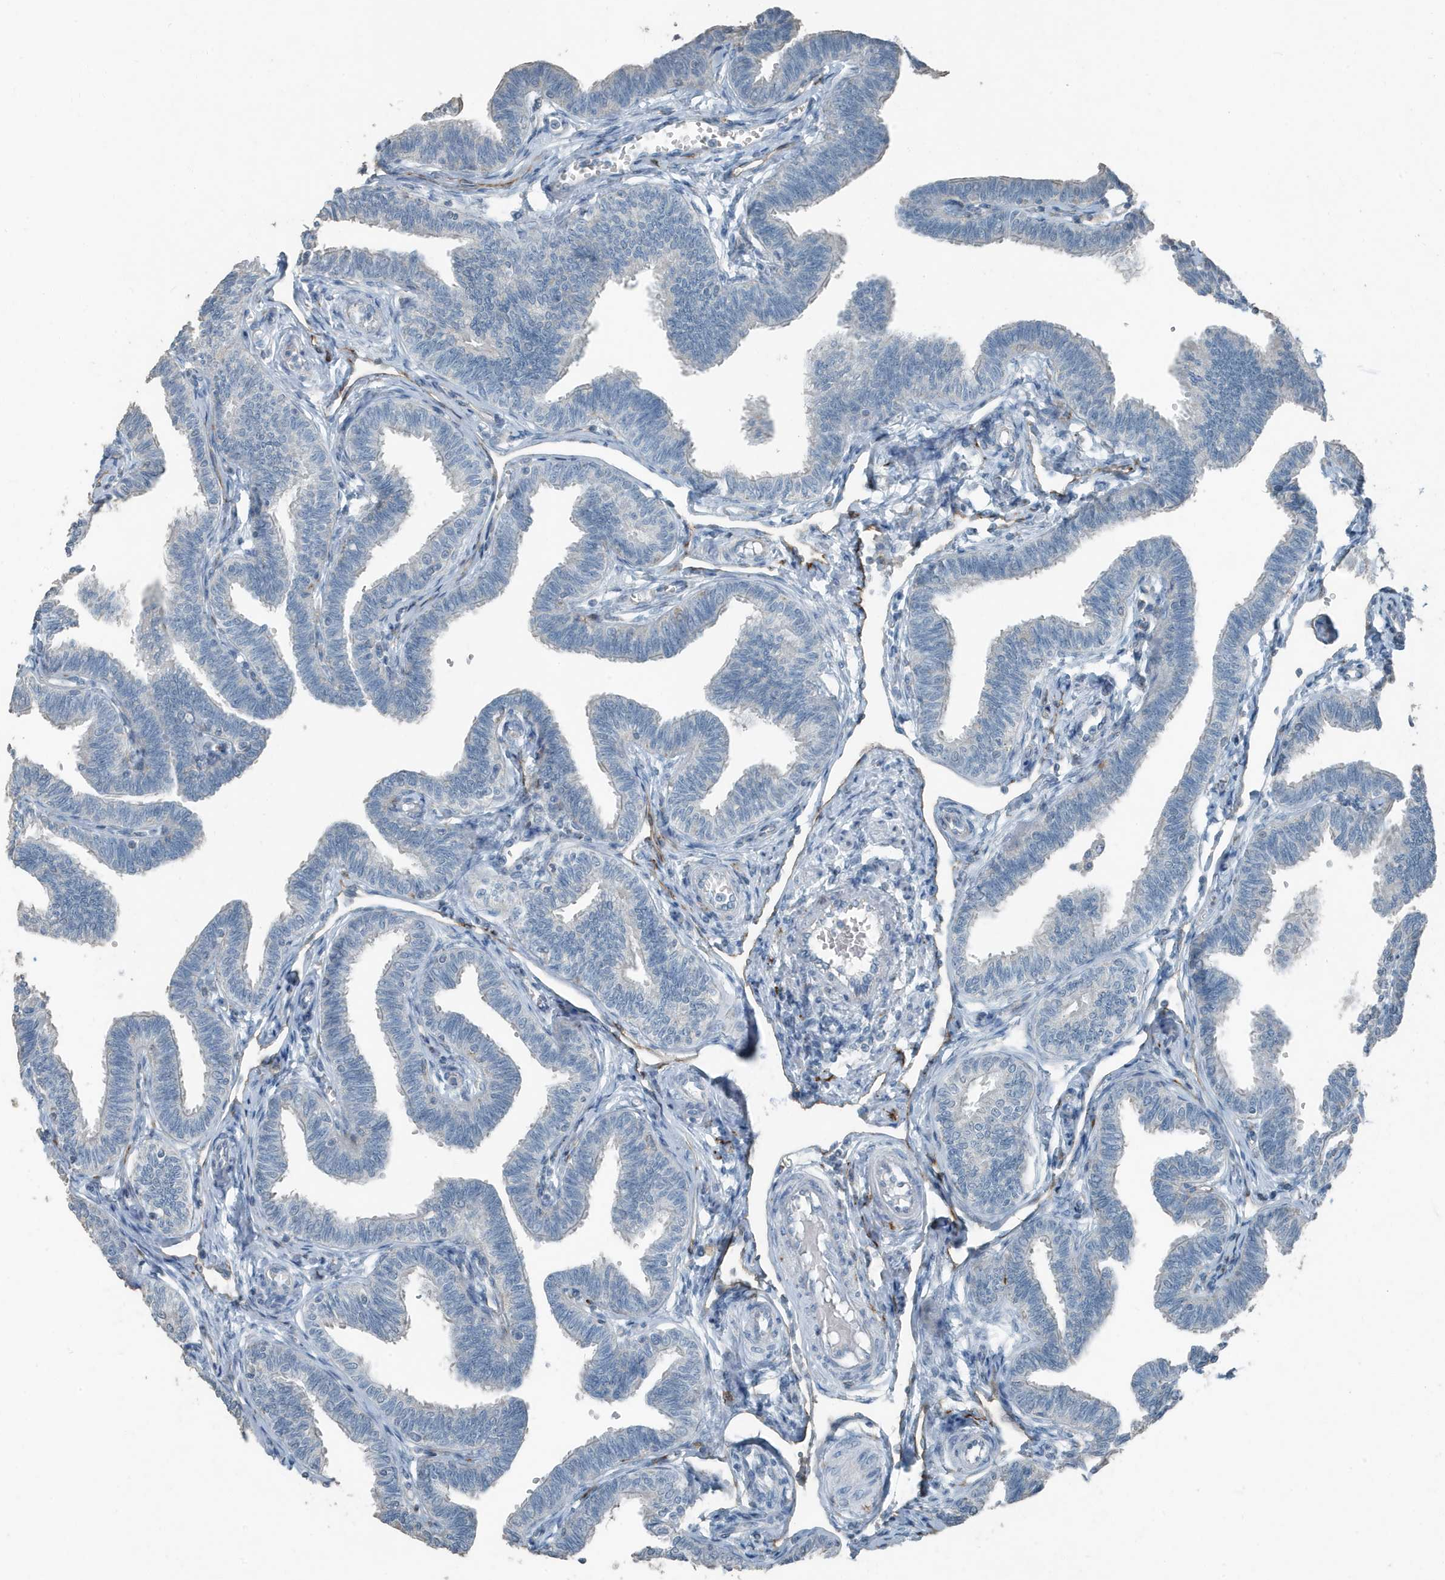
{"staining": {"intensity": "negative", "quantity": "none", "location": "none"}, "tissue": "fallopian tube", "cell_type": "Glandular cells", "image_type": "normal", "snomed": [{"axis": "morphology", "description": "Normal tissue, NOS"}, {"axis": "topography", "description": "Fallopian tube"}, {"axis": "topography", "description": "Ovary"}], "caption": "A histopathology image of human fallopian tube is negative for staining in glandular cells. (DAB (3,3'-diaminobenzidine) IHC with hematoxylin counter stain).", "gene": "FAM162A", "patient": {"sex": "female", "age": 23}}